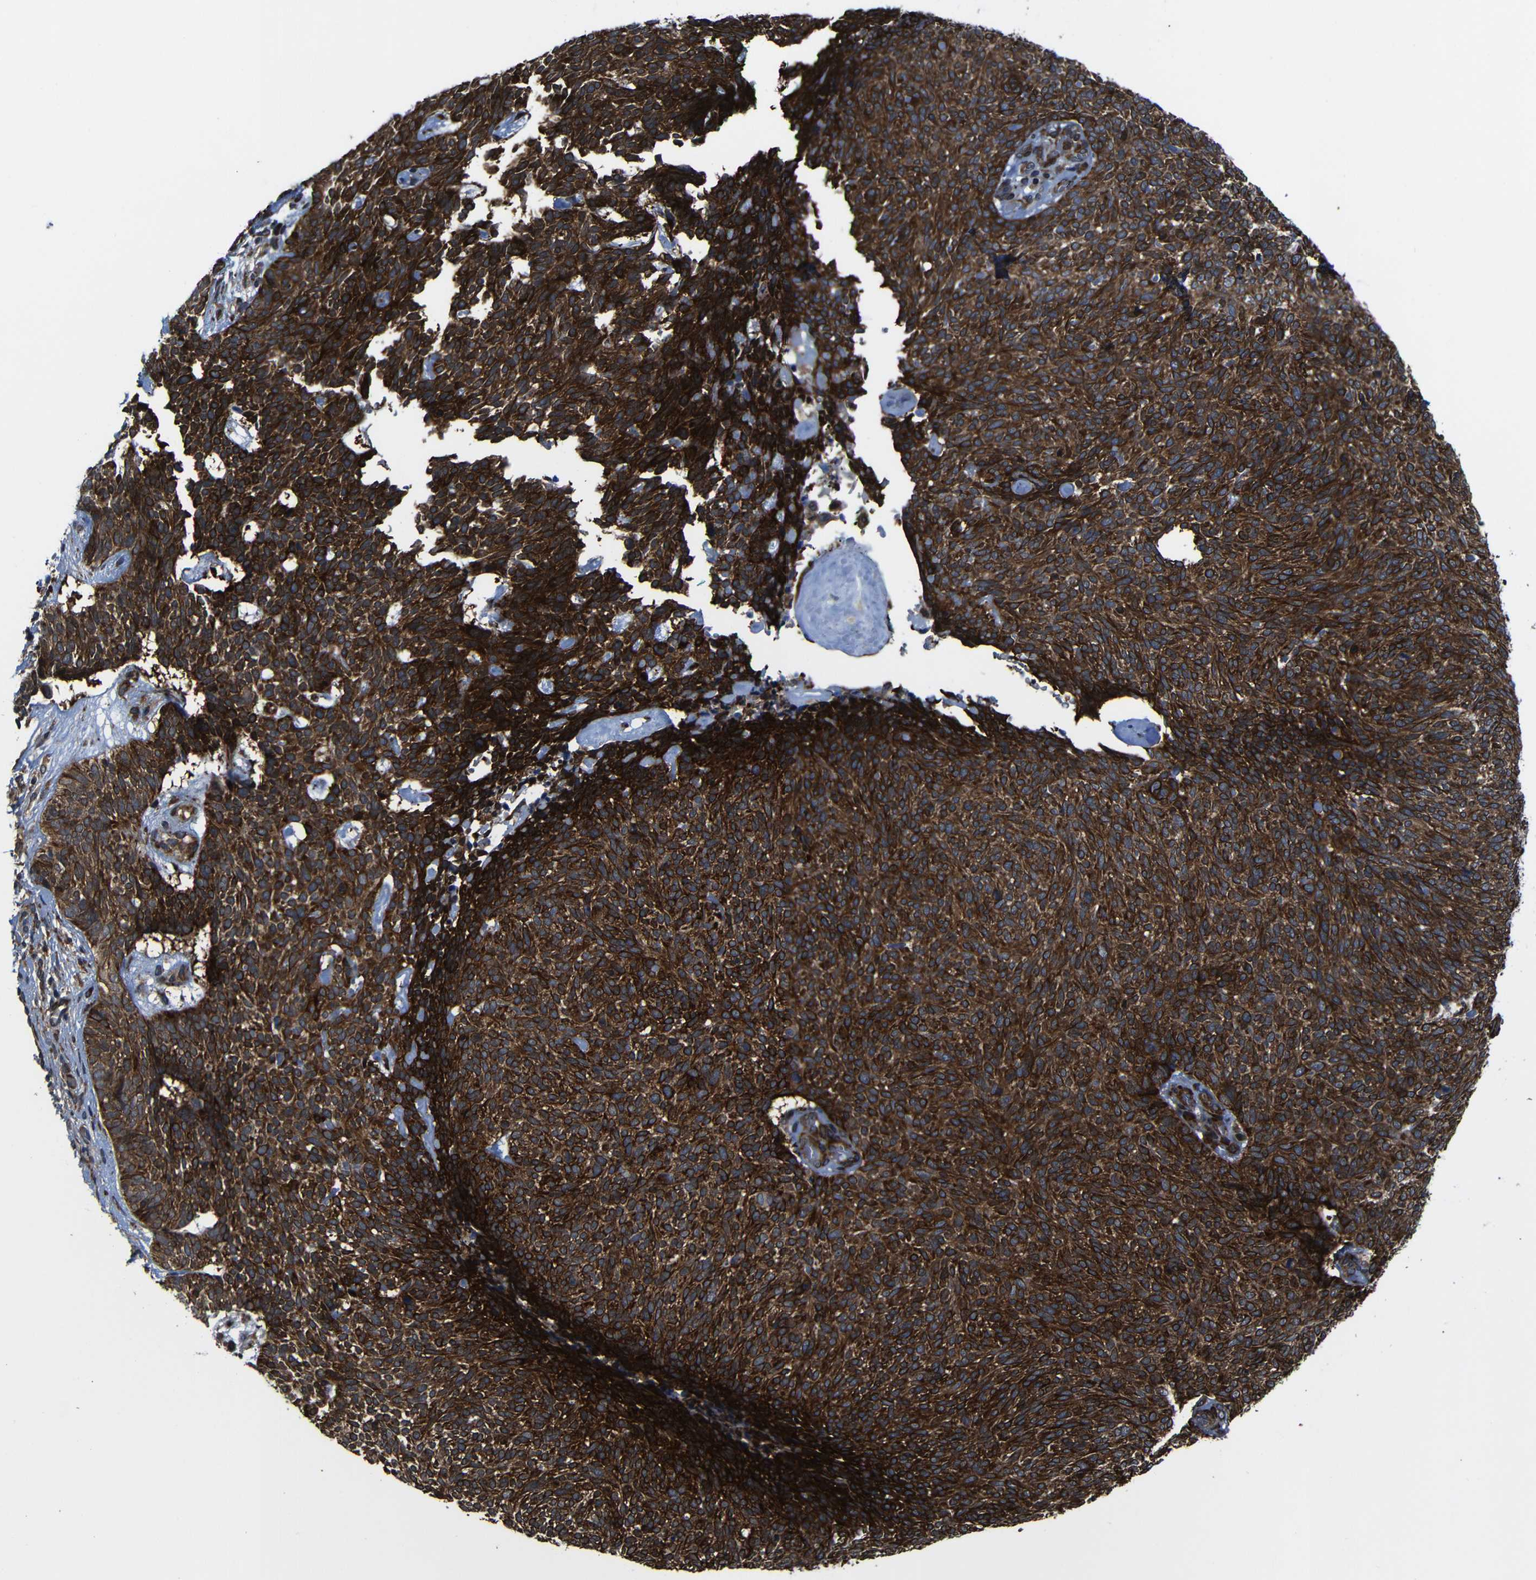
{"staining": {"intensity": "strong", "quantity": ">75%", "location": "cytoplasmic/membranous"}, "tissue": "skin cancer", "cell_type": "Tumor cells", "image_type": "cancer", "snomed": [{"axis": "morphology", "description": "Basal cell carcinoma"}, {"axis": "topography", "description": "Skin"}], "caption": "Strong cytoplasmic/membranous expression for a protein is seen in approximately >75% of tumor cells of basal cell carcinoma (skin) using immunohistochemistry.", "gene": "KIAA0513", "patient": {"sex": "female", "age": 84}}